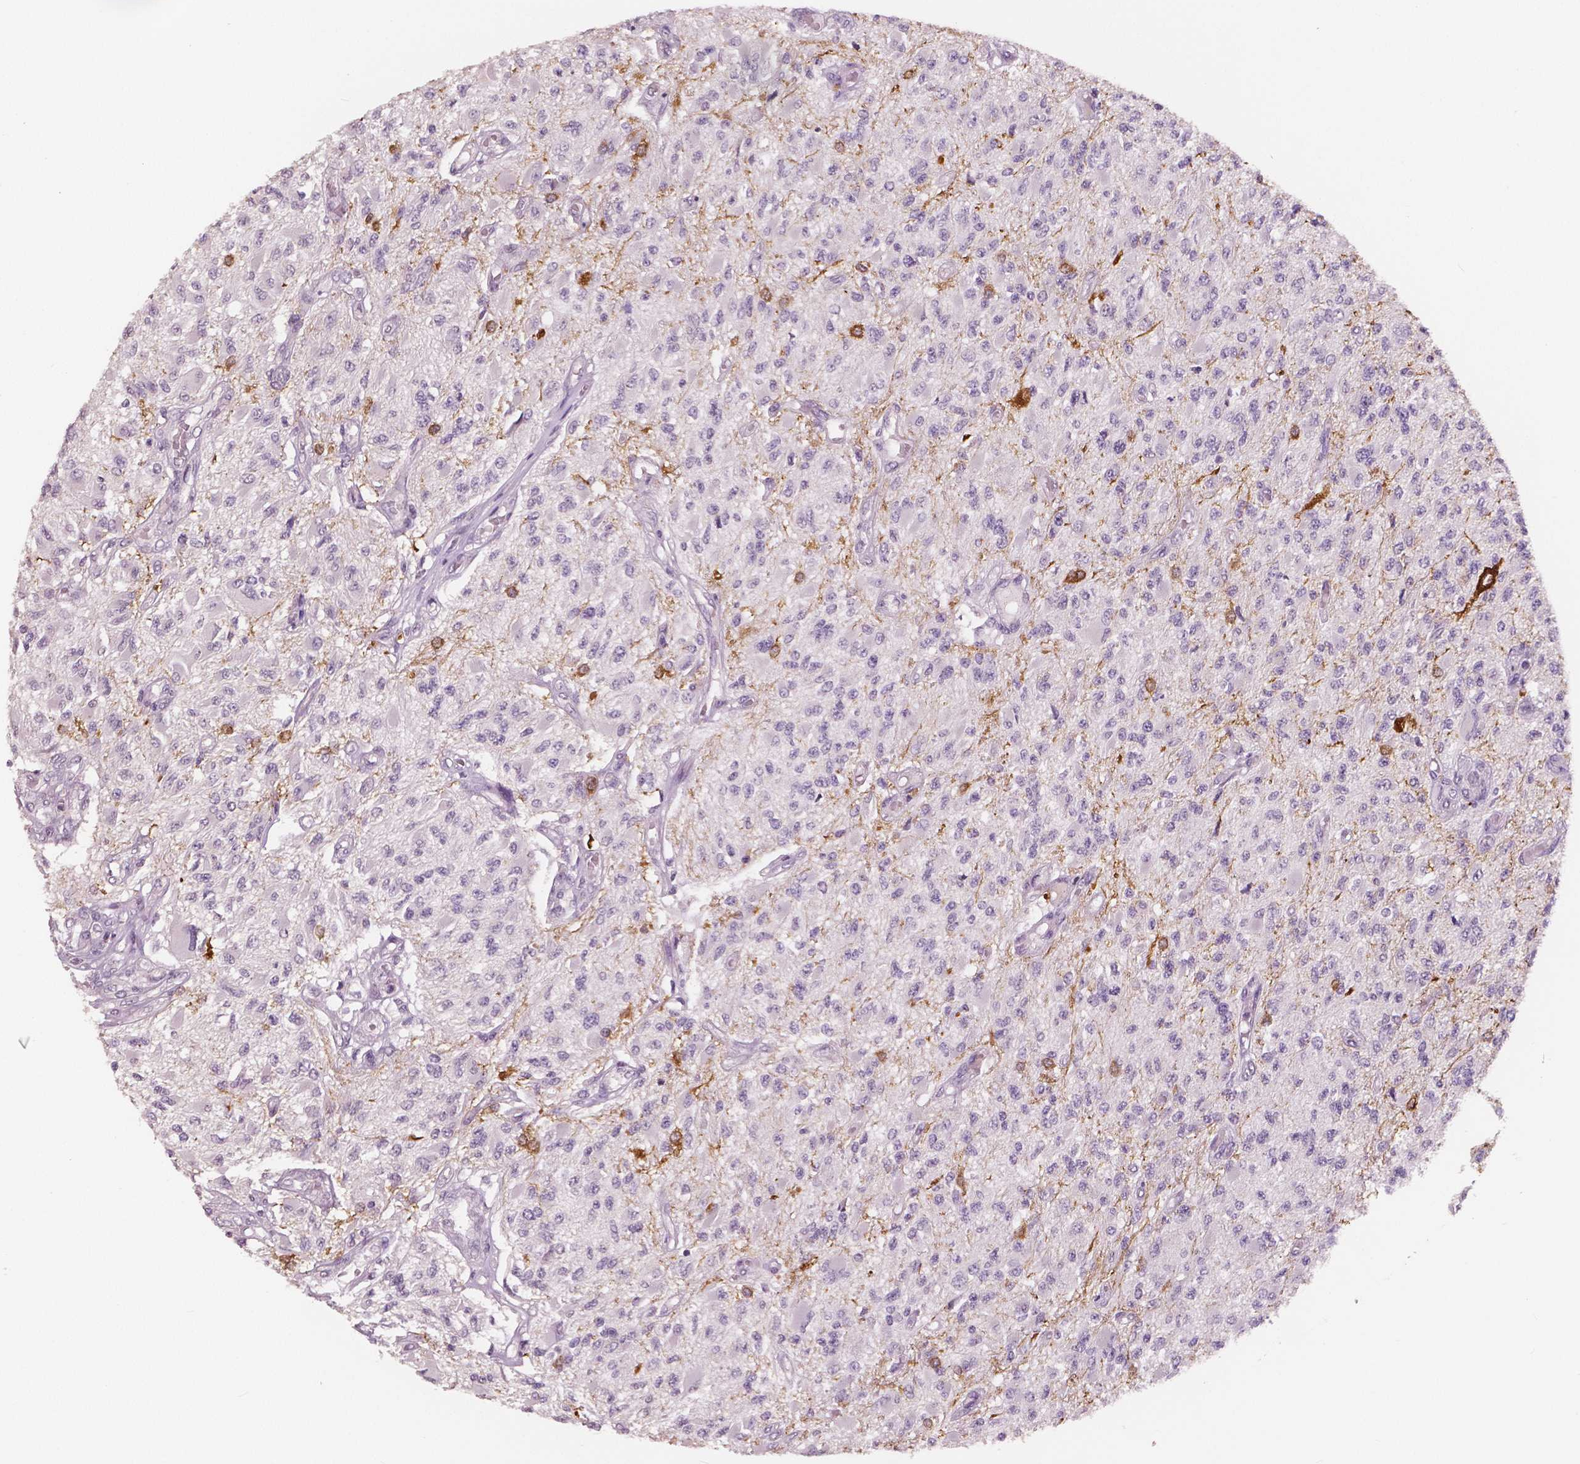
{"staining": {"intensity": "moderate", "quantity": "<25%", "location": "cytoplasmic/membranous"}, "tissue": "glioma", "cell_type": "Tumor cells", "image_type": "cancer", "snomed": [{"axis": "morphology", "description": "Glioma, malignant, High grade"}, {"axis": "topography", "description": "Brain"}], "caption": "A low amount of moderate cytoplasmic/membranous staining is present in approximately <25% of tumor cells in glioma tissue.", "gene": "NECAB1", "patient": {"sex": "female", "age": 63}}